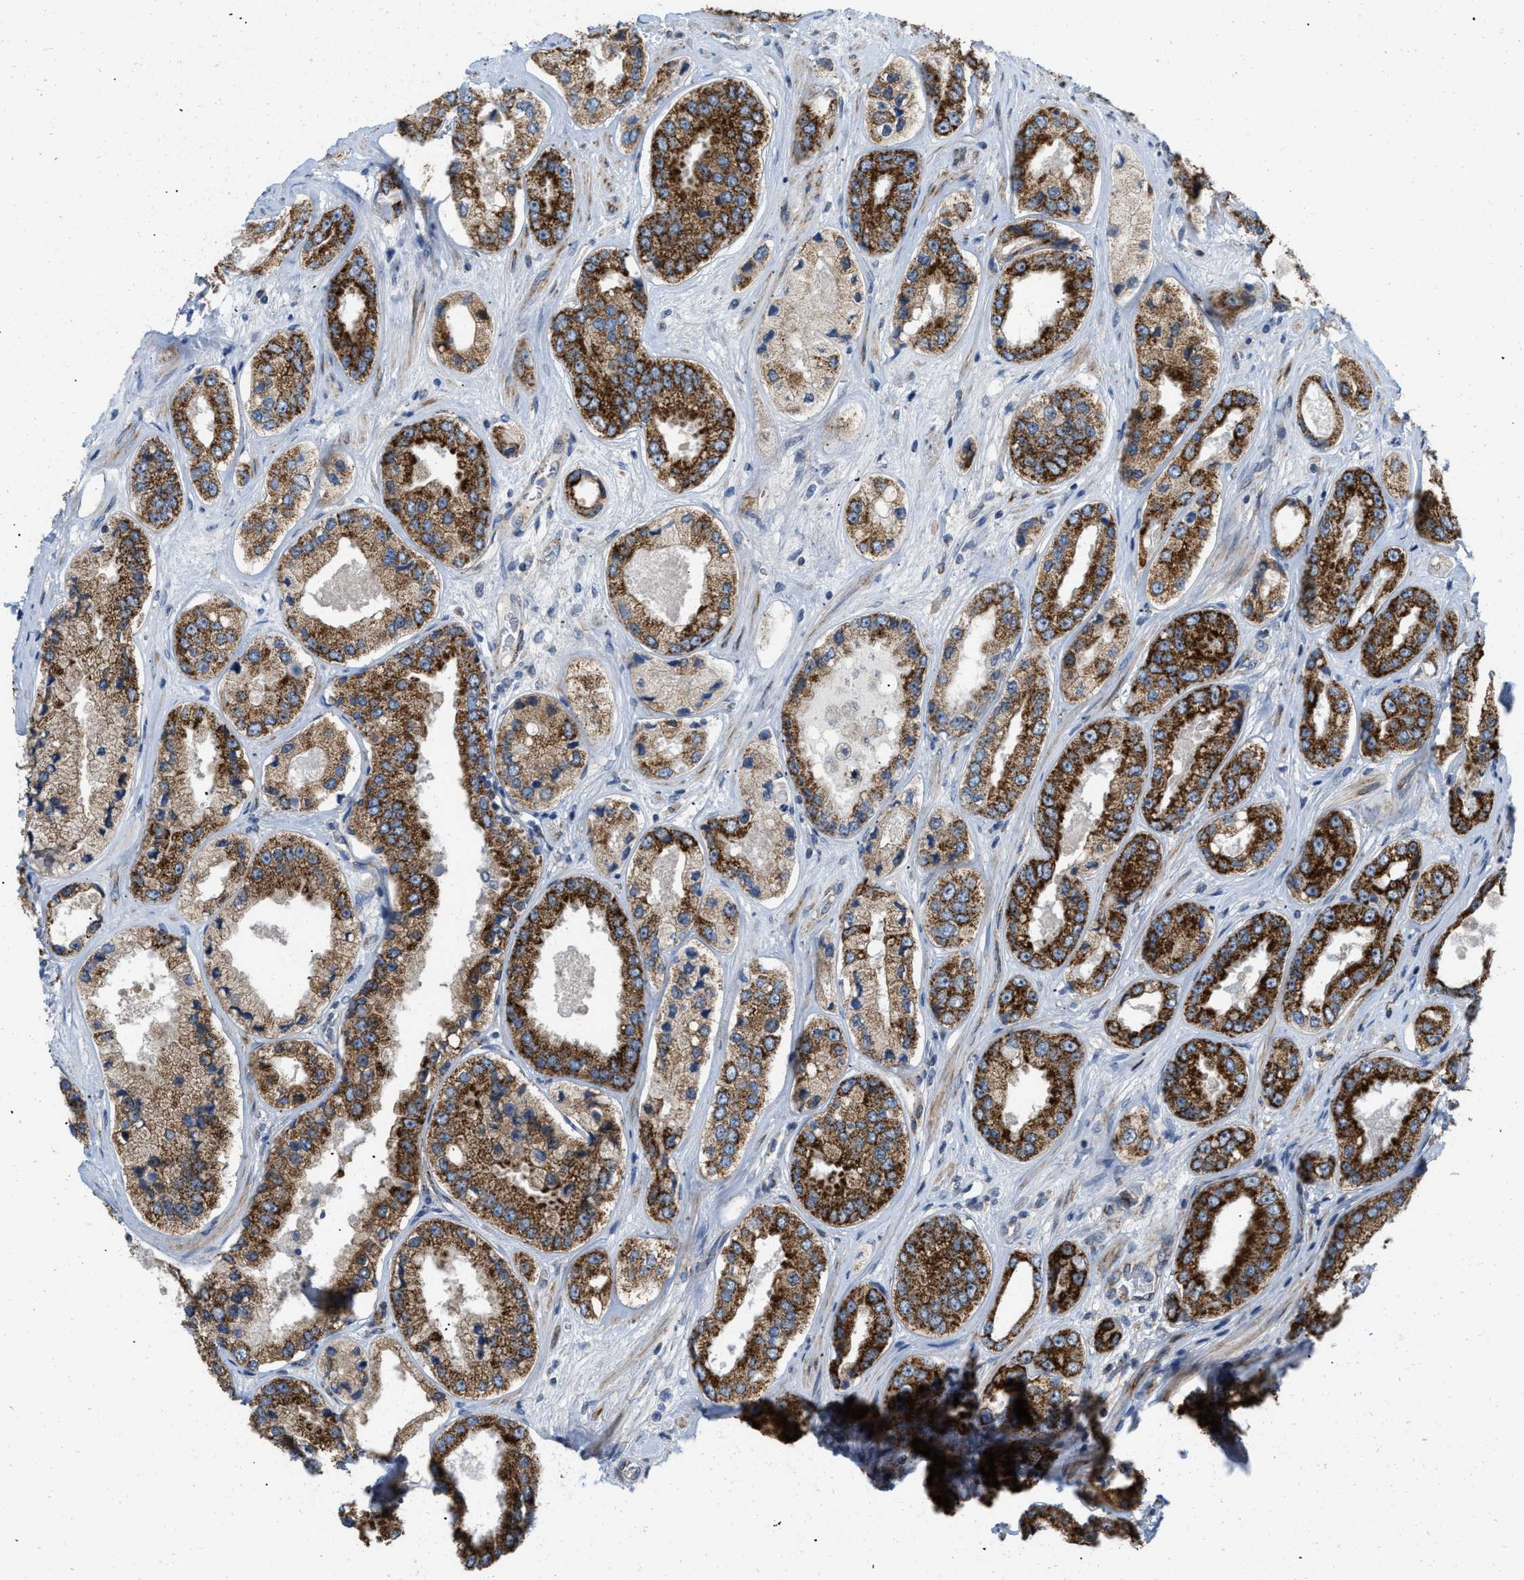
{"staining": {"intensity": "strong", "quantity": ">75%", "location": "cytoplasmic/membranous"}, "tissue": "prostate cancer", "cell_type": "Tumor cells", "image_type": "cancer", "snomed": [{"axis": "morphology", "description": "Adenocarcinoma, High grade"}, {"axis": "topography", "description": "Prostate"}], "caption": "Prostate cancer (high-grade adenocarcinoma) was stained to show a protein in brown. There is high levels of strong cytoplasmic/membranous expression in about >75% of tumor cells.", "gene": "AKAP1", "patient": {"sex": "male", "age": 61}}